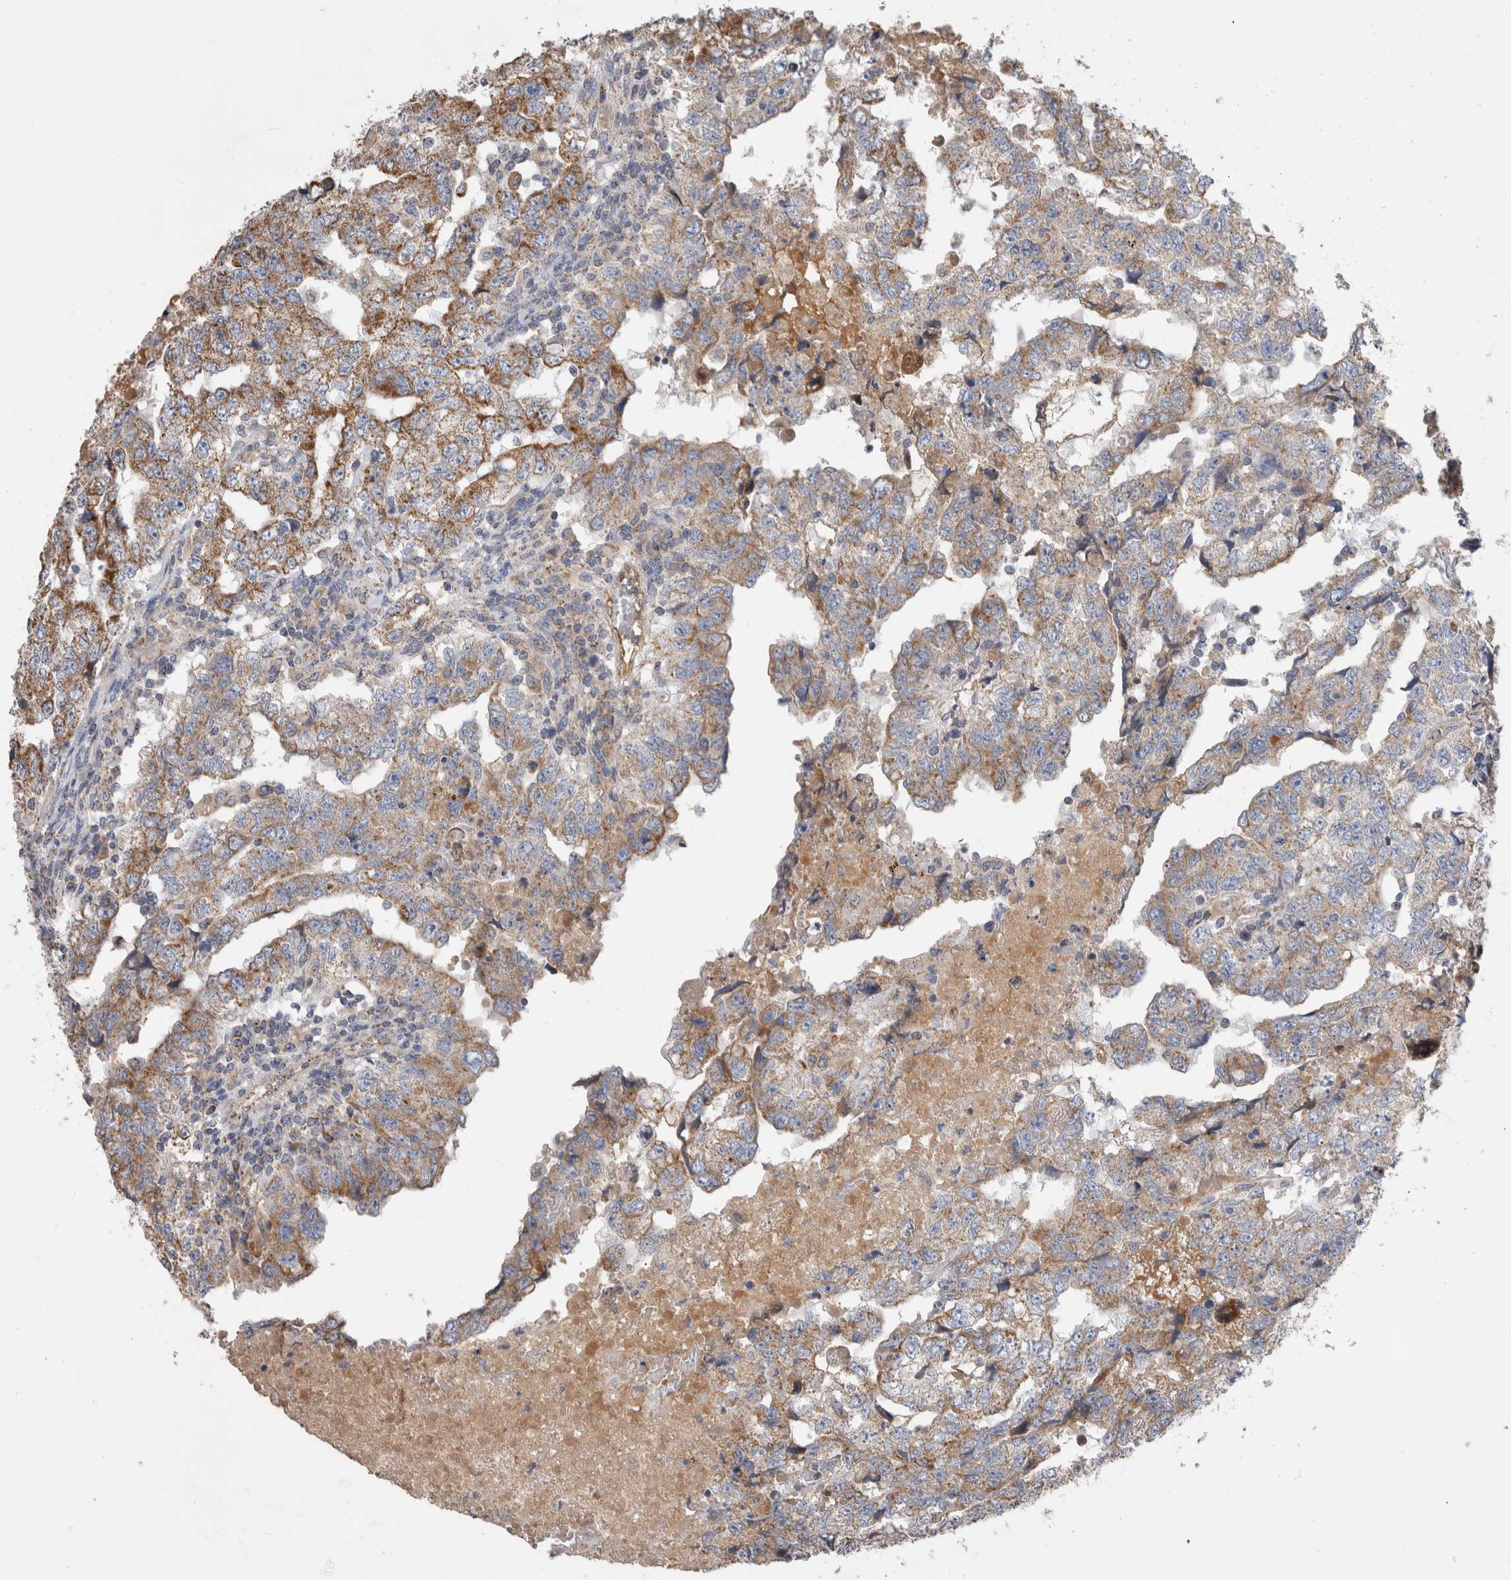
{"staining": {"intensity": "moderate", "quantity": "25%-75%", "location": "cytoplasmic/membranous"}, "tissue": "testis cancer", "cell_type": "Tumor cells", "image_type": "cancer", "snomed": [{"axis": "morphology", "description": "Carcinoma, Embryonal, NOS"}, {"axis": "topography", "description": "Testis"}], "caption": "This is a micrograph of immunohistochemistry staining of testis embryonal carcinoma, which shows moderate positivity in the cytoplasmic/membranous of tumor cells.", "gene": "IARS2", "patient": {"sex": "male", "age": 36}}